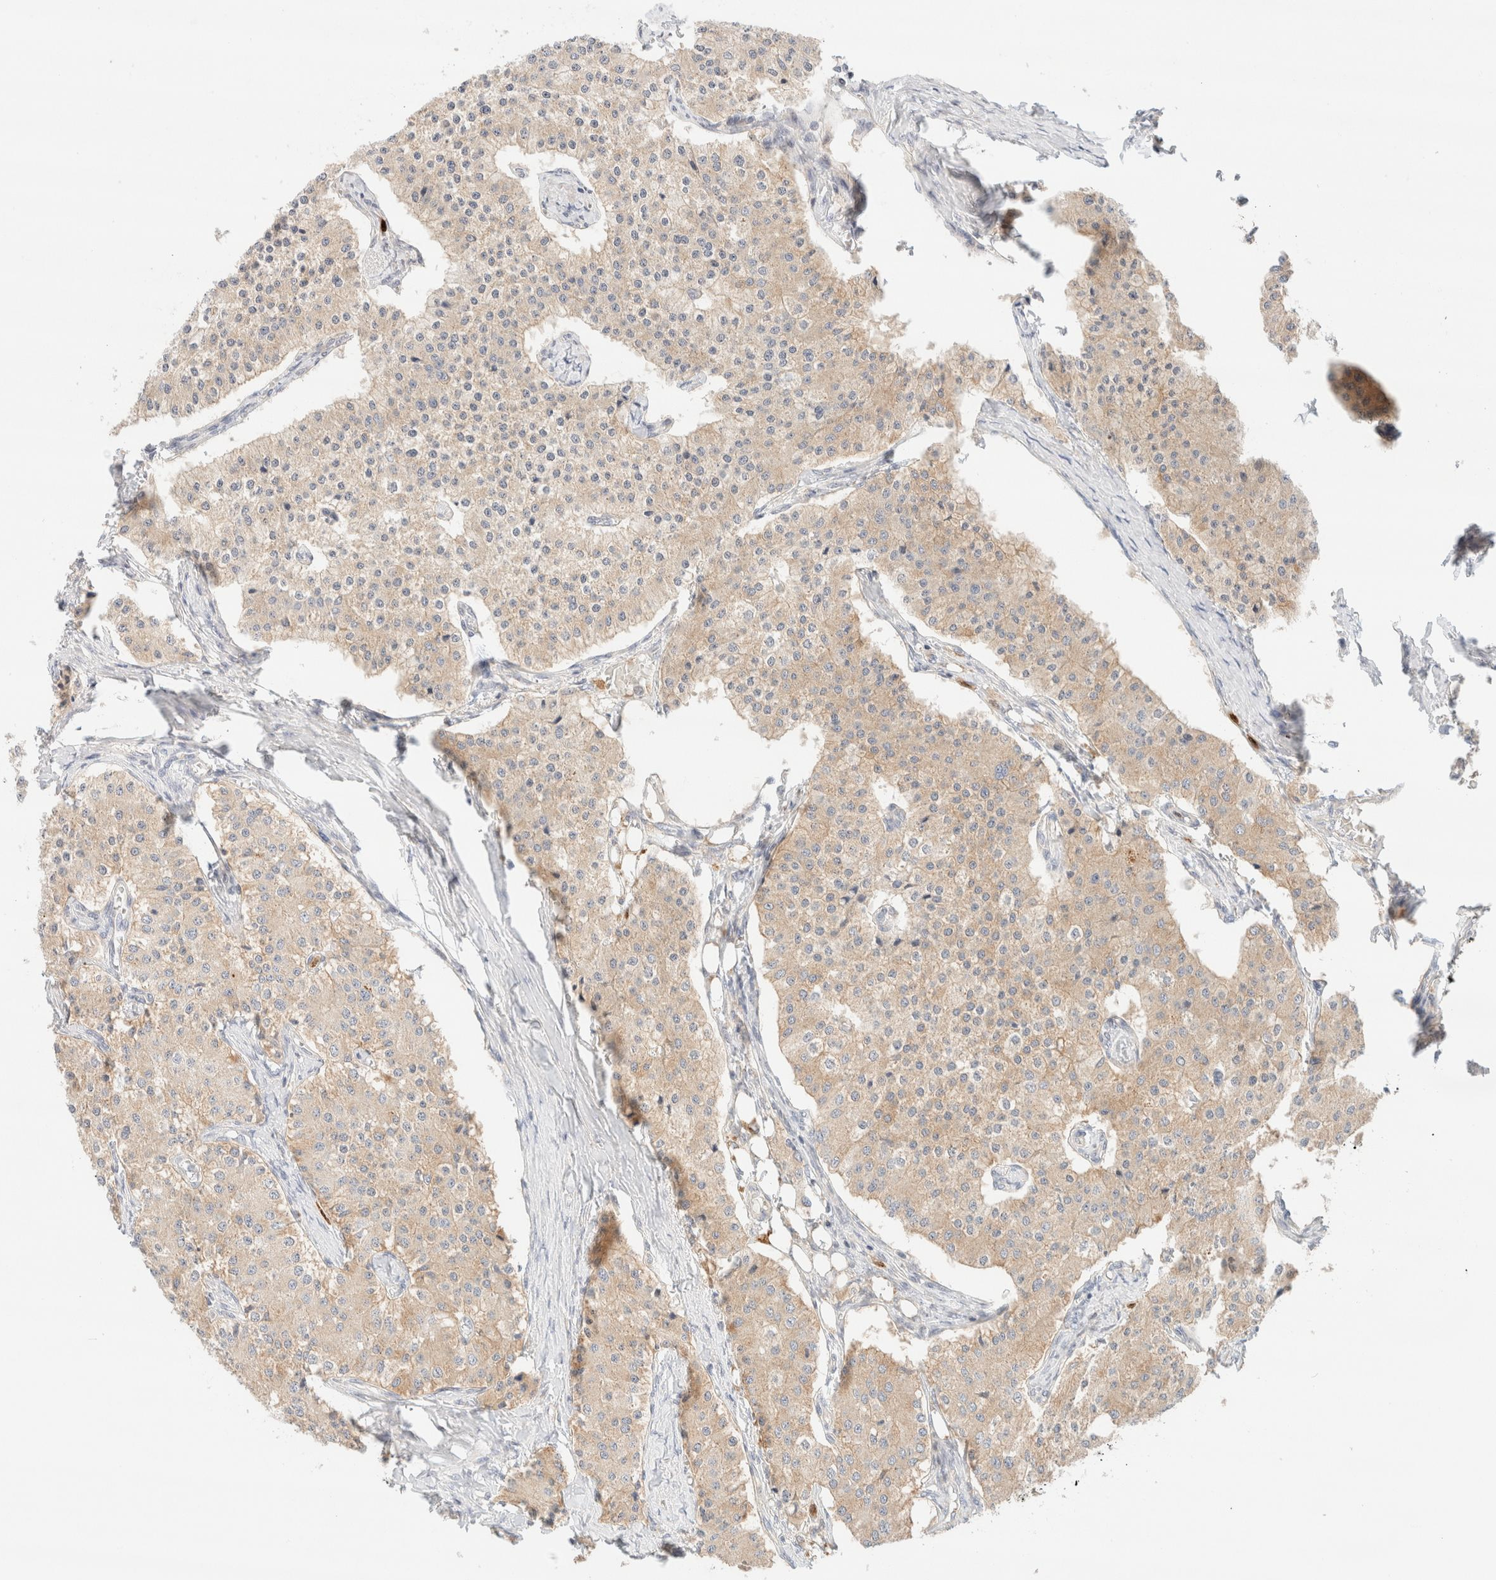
{"staining": {"intensity": "weak", "quantity": ">75%", "location": "cytoplasmic/membranous"}, "tissue": "carcinoid", "cell_type": "Tumor cells", "image_type": "cancer", "snomed": [{"axis": "morphology", "description": "Carcinoid, malignant, NOS"}, {"axis": "topography", "description": "Colon"}], "caption": "Immunohistochemical staining of human carcinoid (malignant) exhibits low levels of weak cytoplasmic/membranous positivity in approximately >75% of tumor cells.", "gene": "SGSM2", "patient": {"sex": "female", "age": 52}}